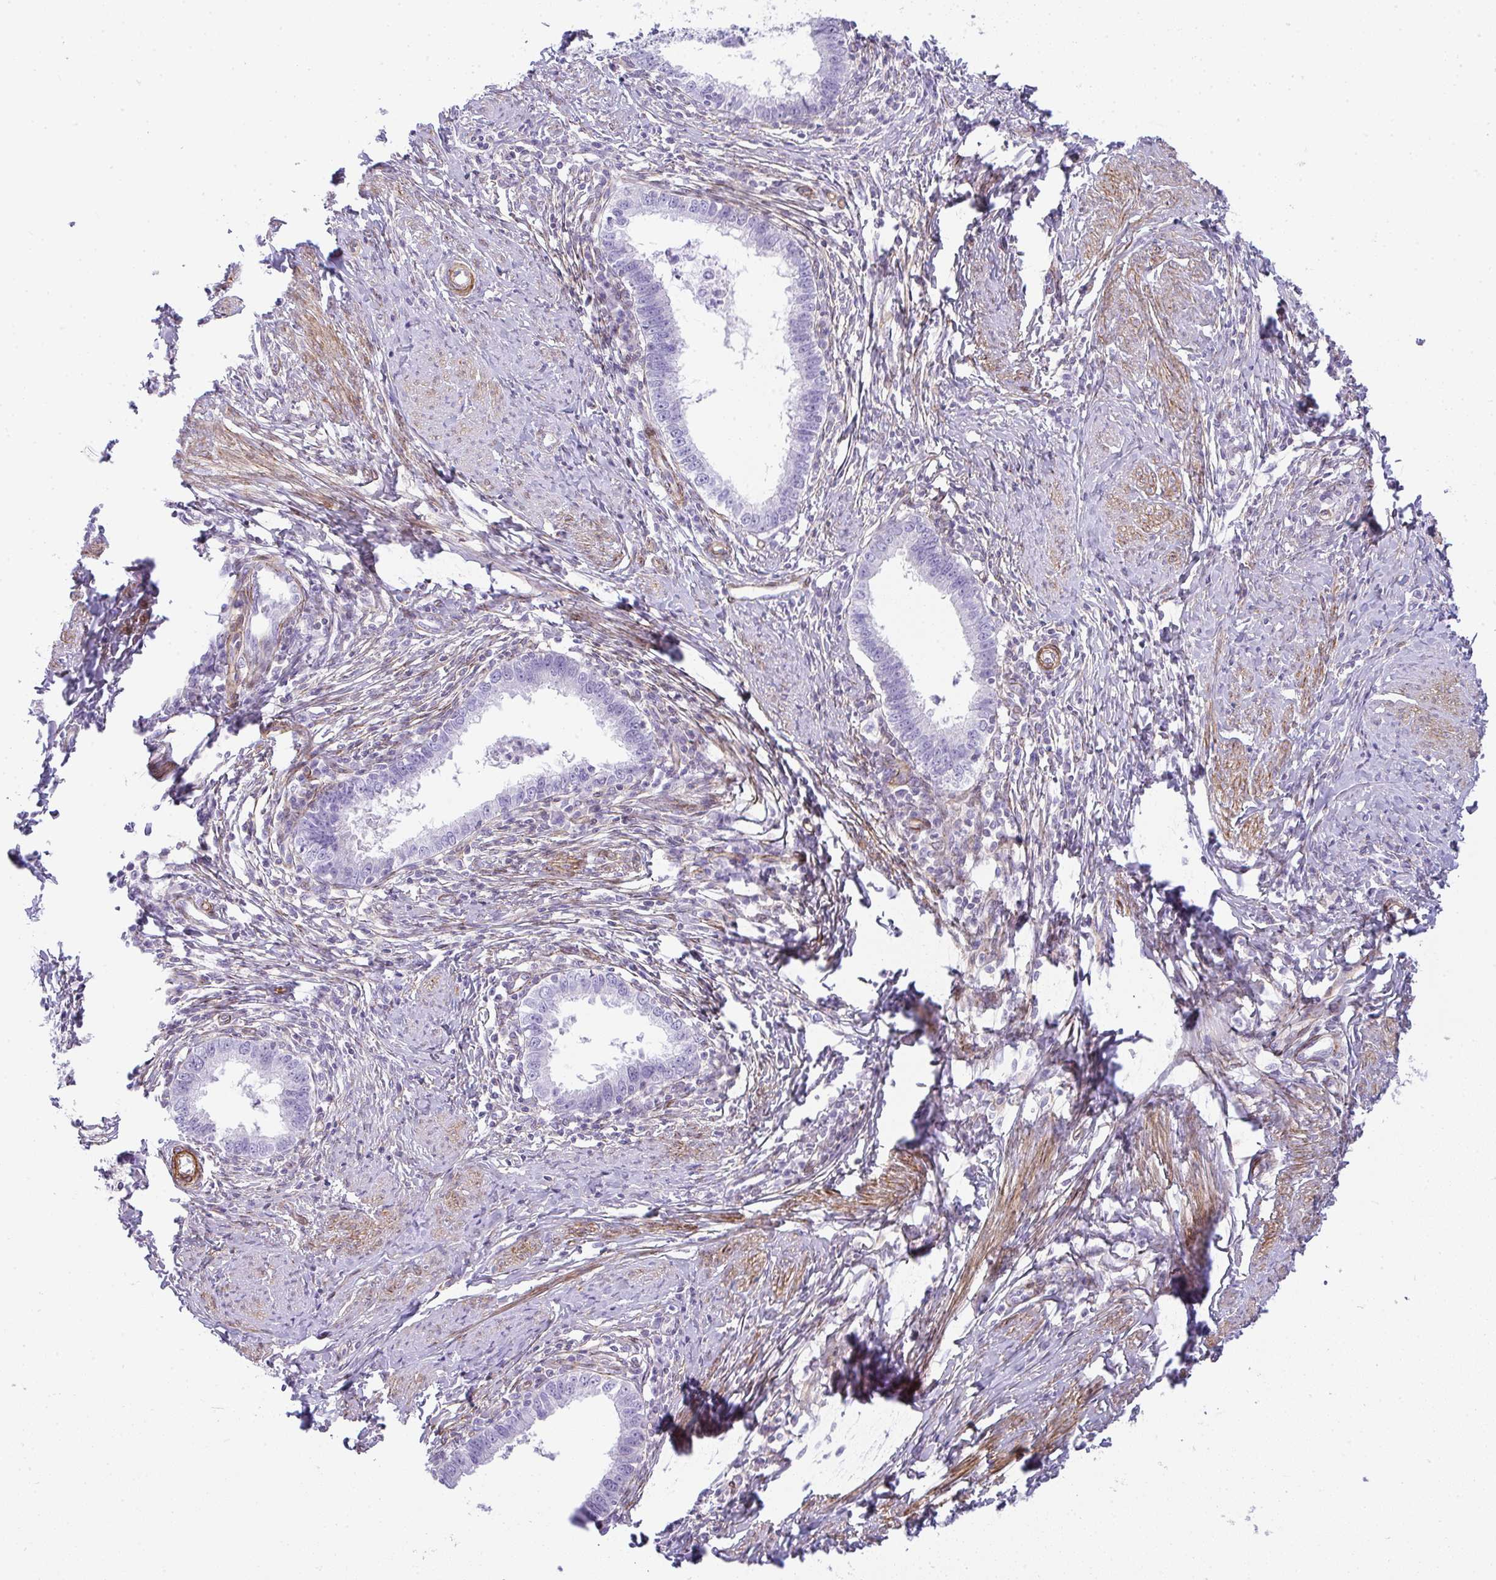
{"staining": {"intensity": "negative", "quantity": "none", "location": "none"}, "tissue": "cervical cancer", "cell_type": "Tumor cells", "image_type": "cancer", "snomed": [{"axis": "morphology", "description": "Adenocarcinoma, NOS"}, {"axis": "topography", "description": "Cervix"}], "caption": "Immunohistochemistry image of neoplastic tissue: human cervical cancer (adenocarcinoma) stained with DAB demonstrates no significant protein positivity in tumor cells.", "gene": "CDRT15", "patient": {"sex": "female", "age": 36}}